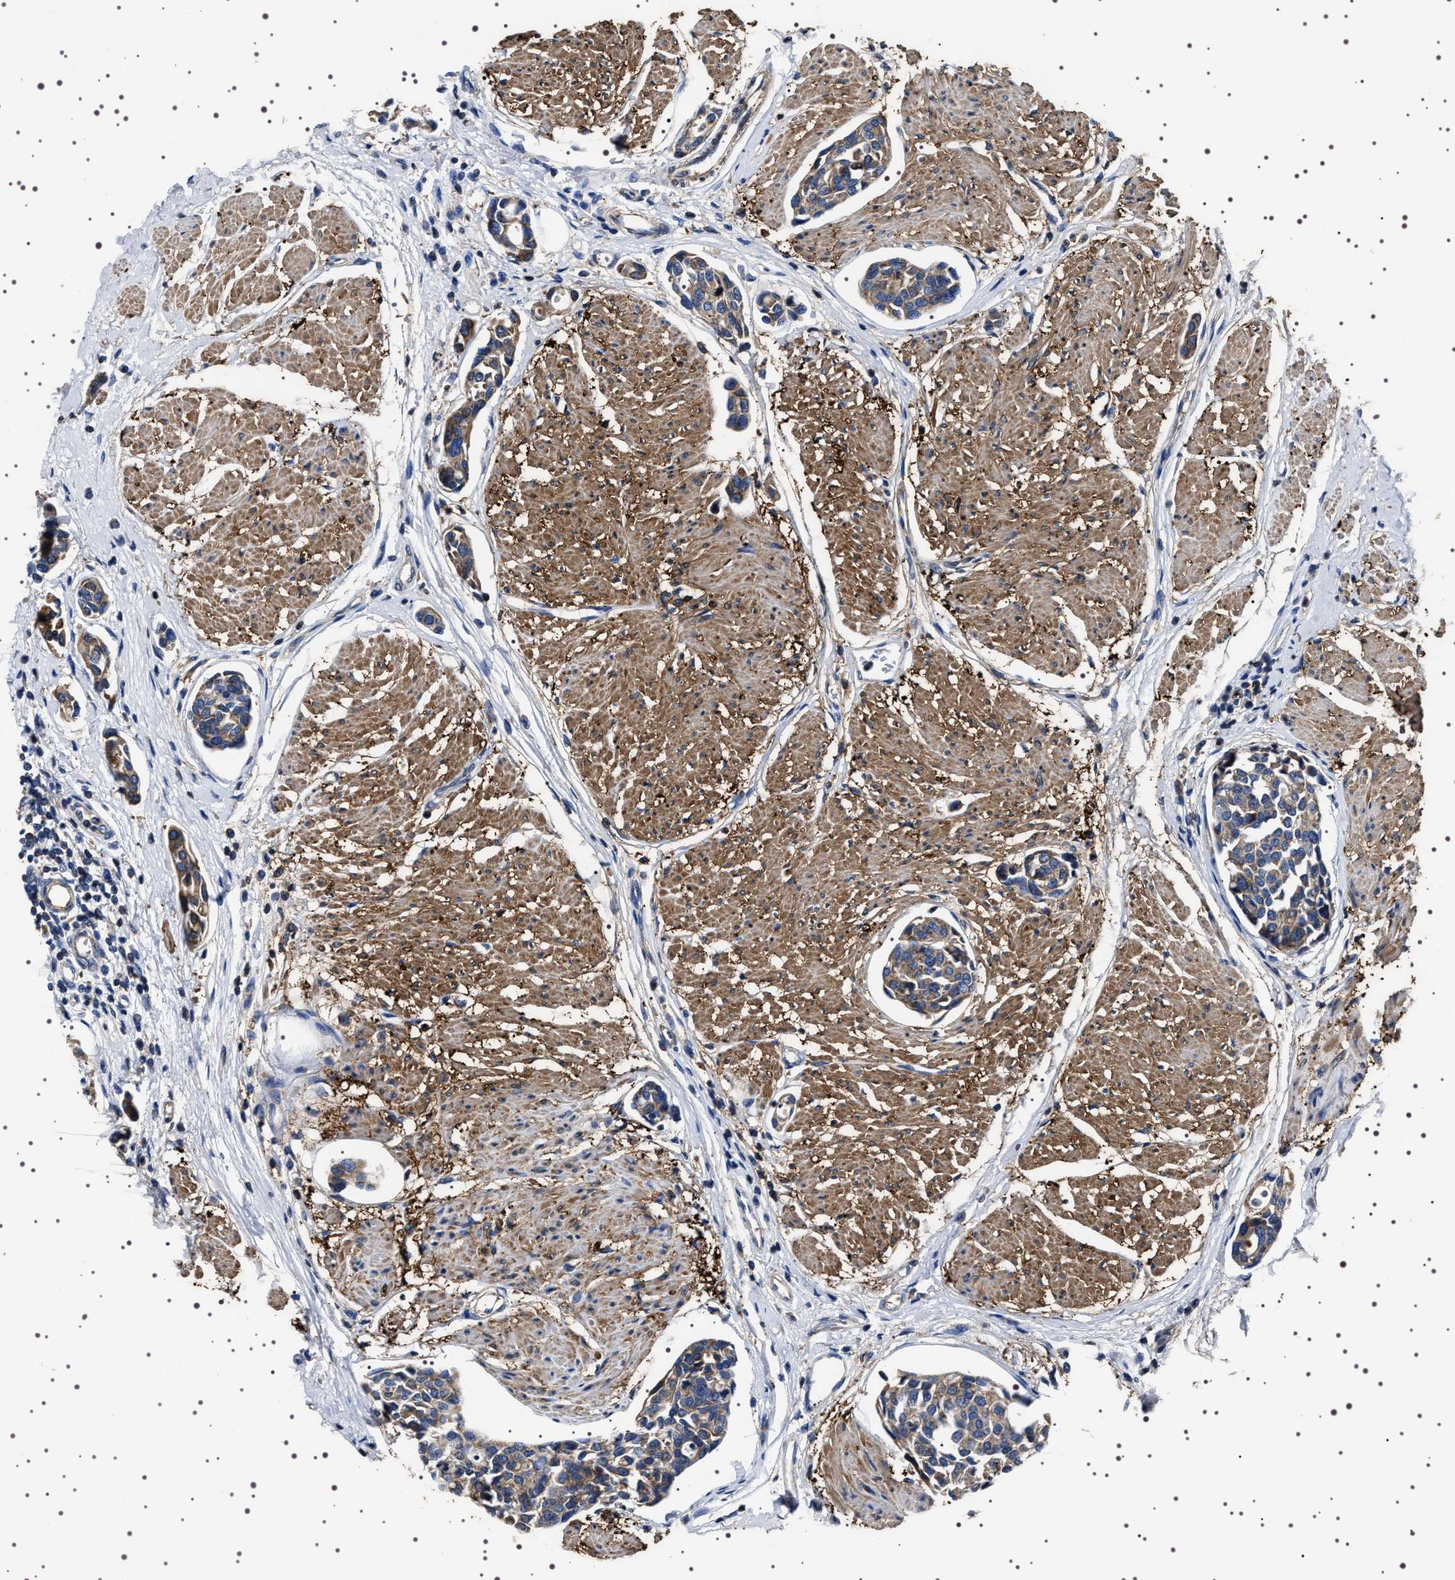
{"staining": {"intensity": "weak", "quantity": ">75%", "location": "cytoplasmic/membranous"}, "tissue": "urothelial cancer", "cell_type": "Tumor cells", "image_type": "cancer", "snomed": [{"axis": "morphology", "description": "Urothelial carcinoma, High grade"}, {"axis": "topography", "description": "Urinary bladder"}], "caption": "Immunohistochemistry micrograph of neoplastic tissue: human urothelial carcinoma (high-grade) stained using IHC demonstrates low levels of weak protein expression localized specifically in the cytoplasmic/membranous of tumor cells, appearing as a cytoplasmic/membranous brown color.", "gene": "WDR1", "patient": {"sex": "male", "age": 78}}